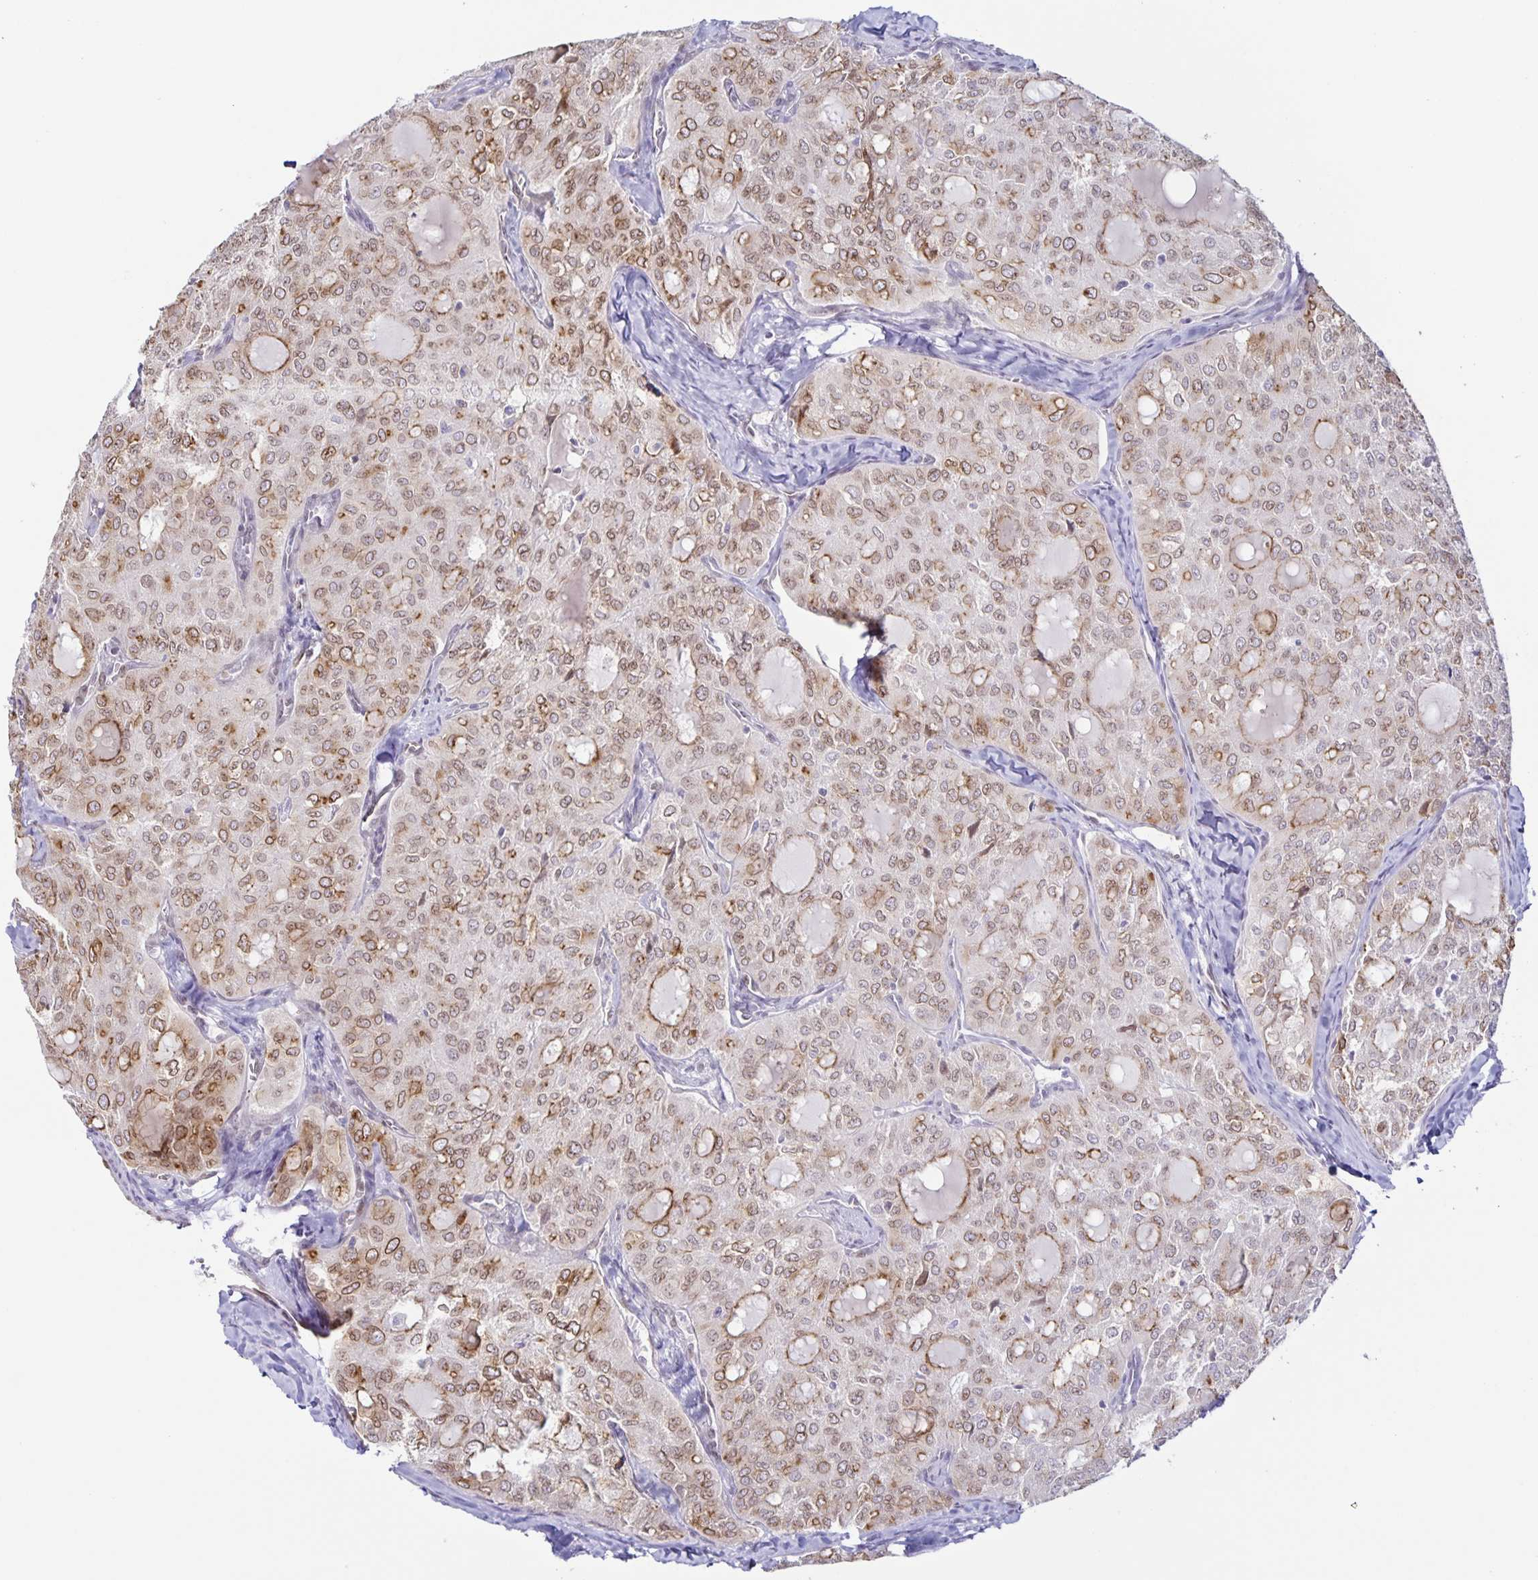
{"staining": {"intensity": "moderate", "quantity": "25%-75%", "location": "cytoplasmic/membranous,nuclear"}, "tissue": "thyroid cancer", "cell_type": "Tumor cells", "image_type": "cancer", "snomed": [{"axis": "morphology", "description": "Follicular adenoma carcinoma, NOS"}, {"axis": "topography", "description": "Thyroid gland"}], "caption": "Immunohistochemistry of human thyroid cancer (follicular adenoma carcinoma) reveals medium levels of moderate cytoplasmic/membranous and nuclear positivity in approximately 25%-75% of tumor cells.", "gene": "SYNE2", "patient": {"sex": "male", "age": 75}}